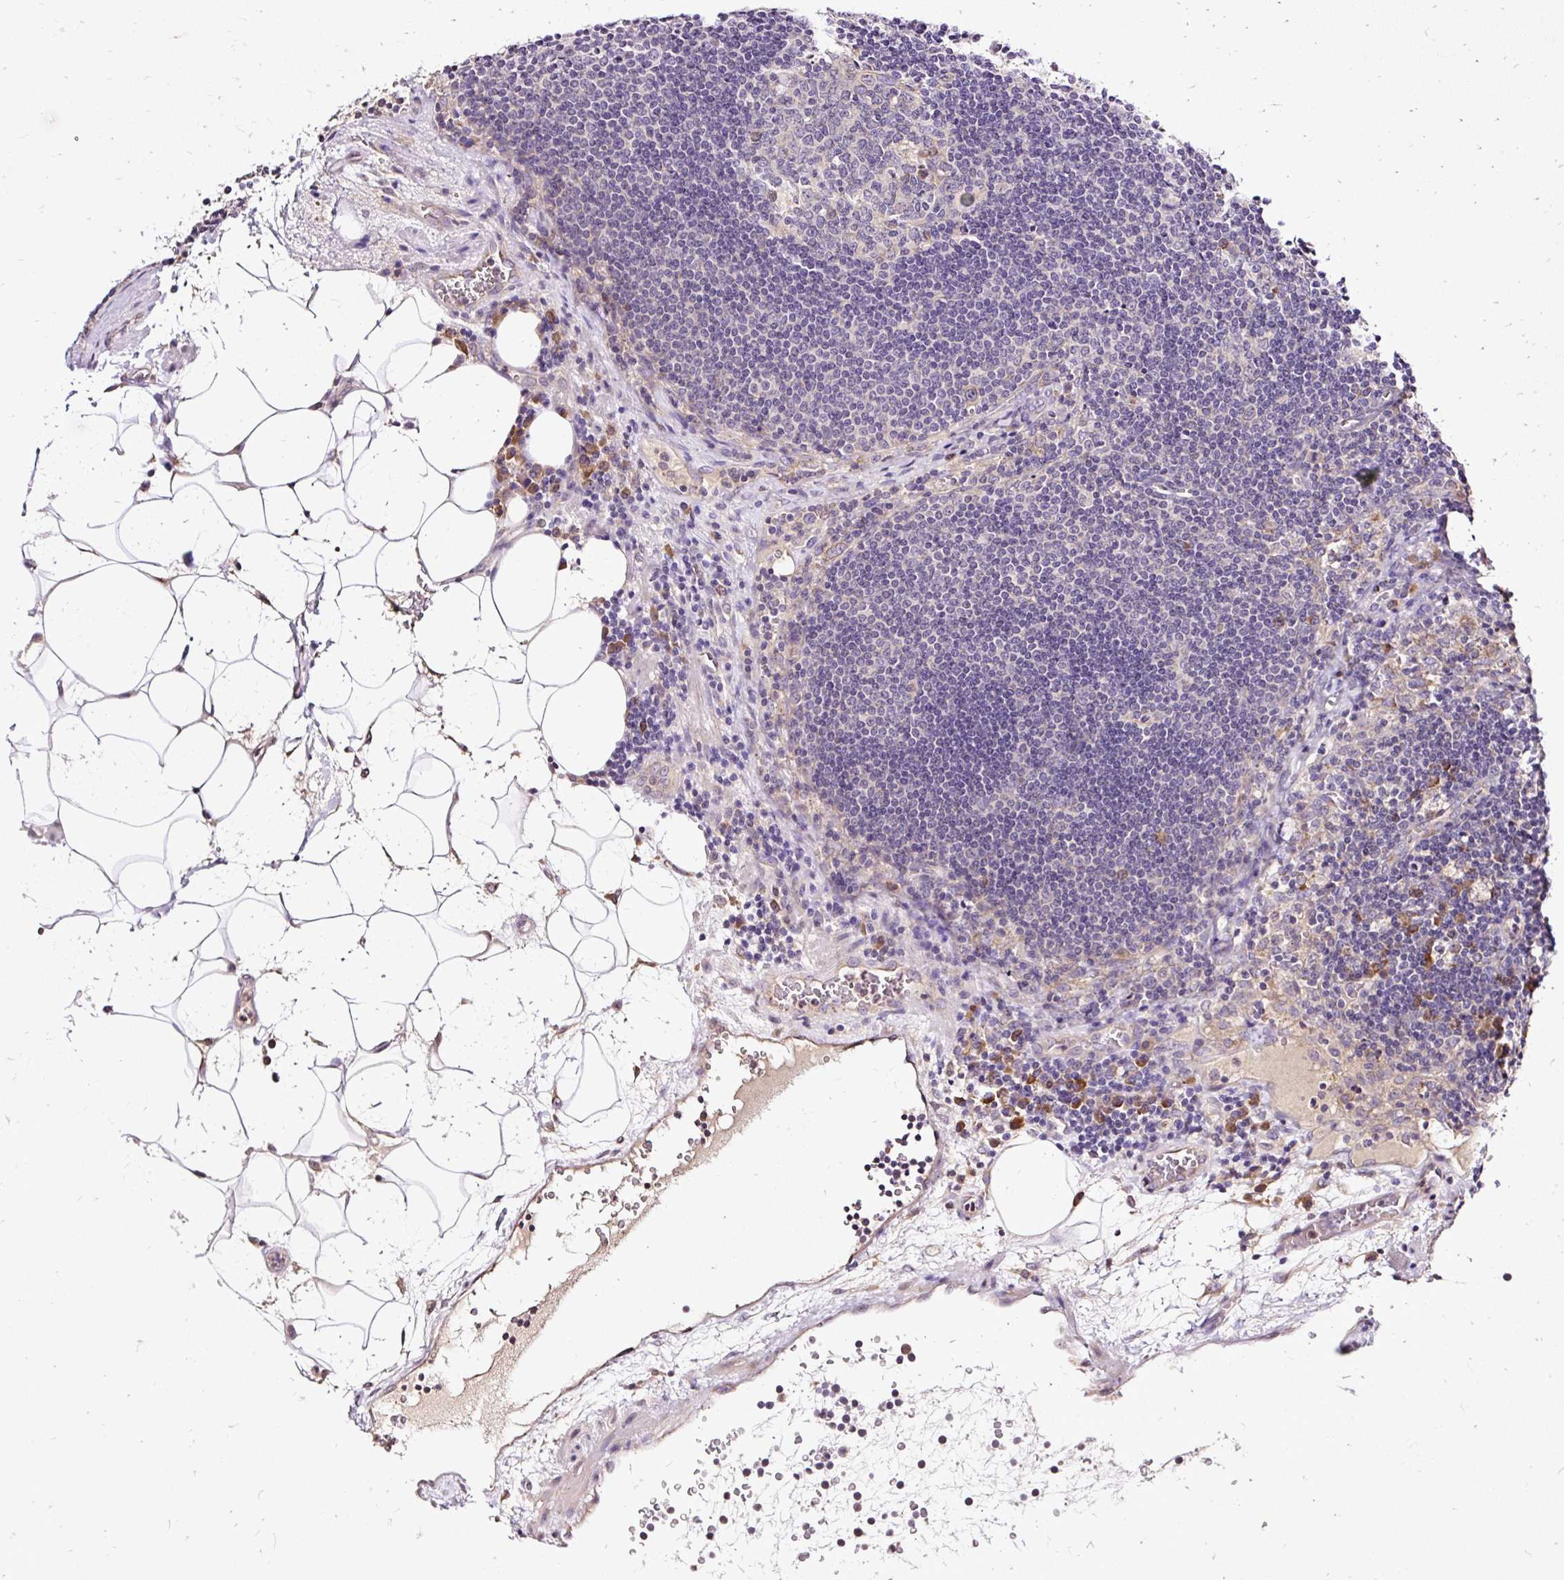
{"staining": {"intensity": "negative", "quantity": "none", "location": "none"}, "tissue": "lymph node", "cell_type": "Germinal center cells", "image_type": "normal", "snomed": [{"axis": "morphology", "description": "Normal tissue, NOS"}, {"axis": "topography", "description": "Lymph node"}], "caption": "Immunohistochemistry photomicrograph of normal human lymph node stained for a protein (brown), which demonstrates no positivity in germinal center cells.", "gene": "SEC63", "patient": {"sex": "male", "age": 58}}